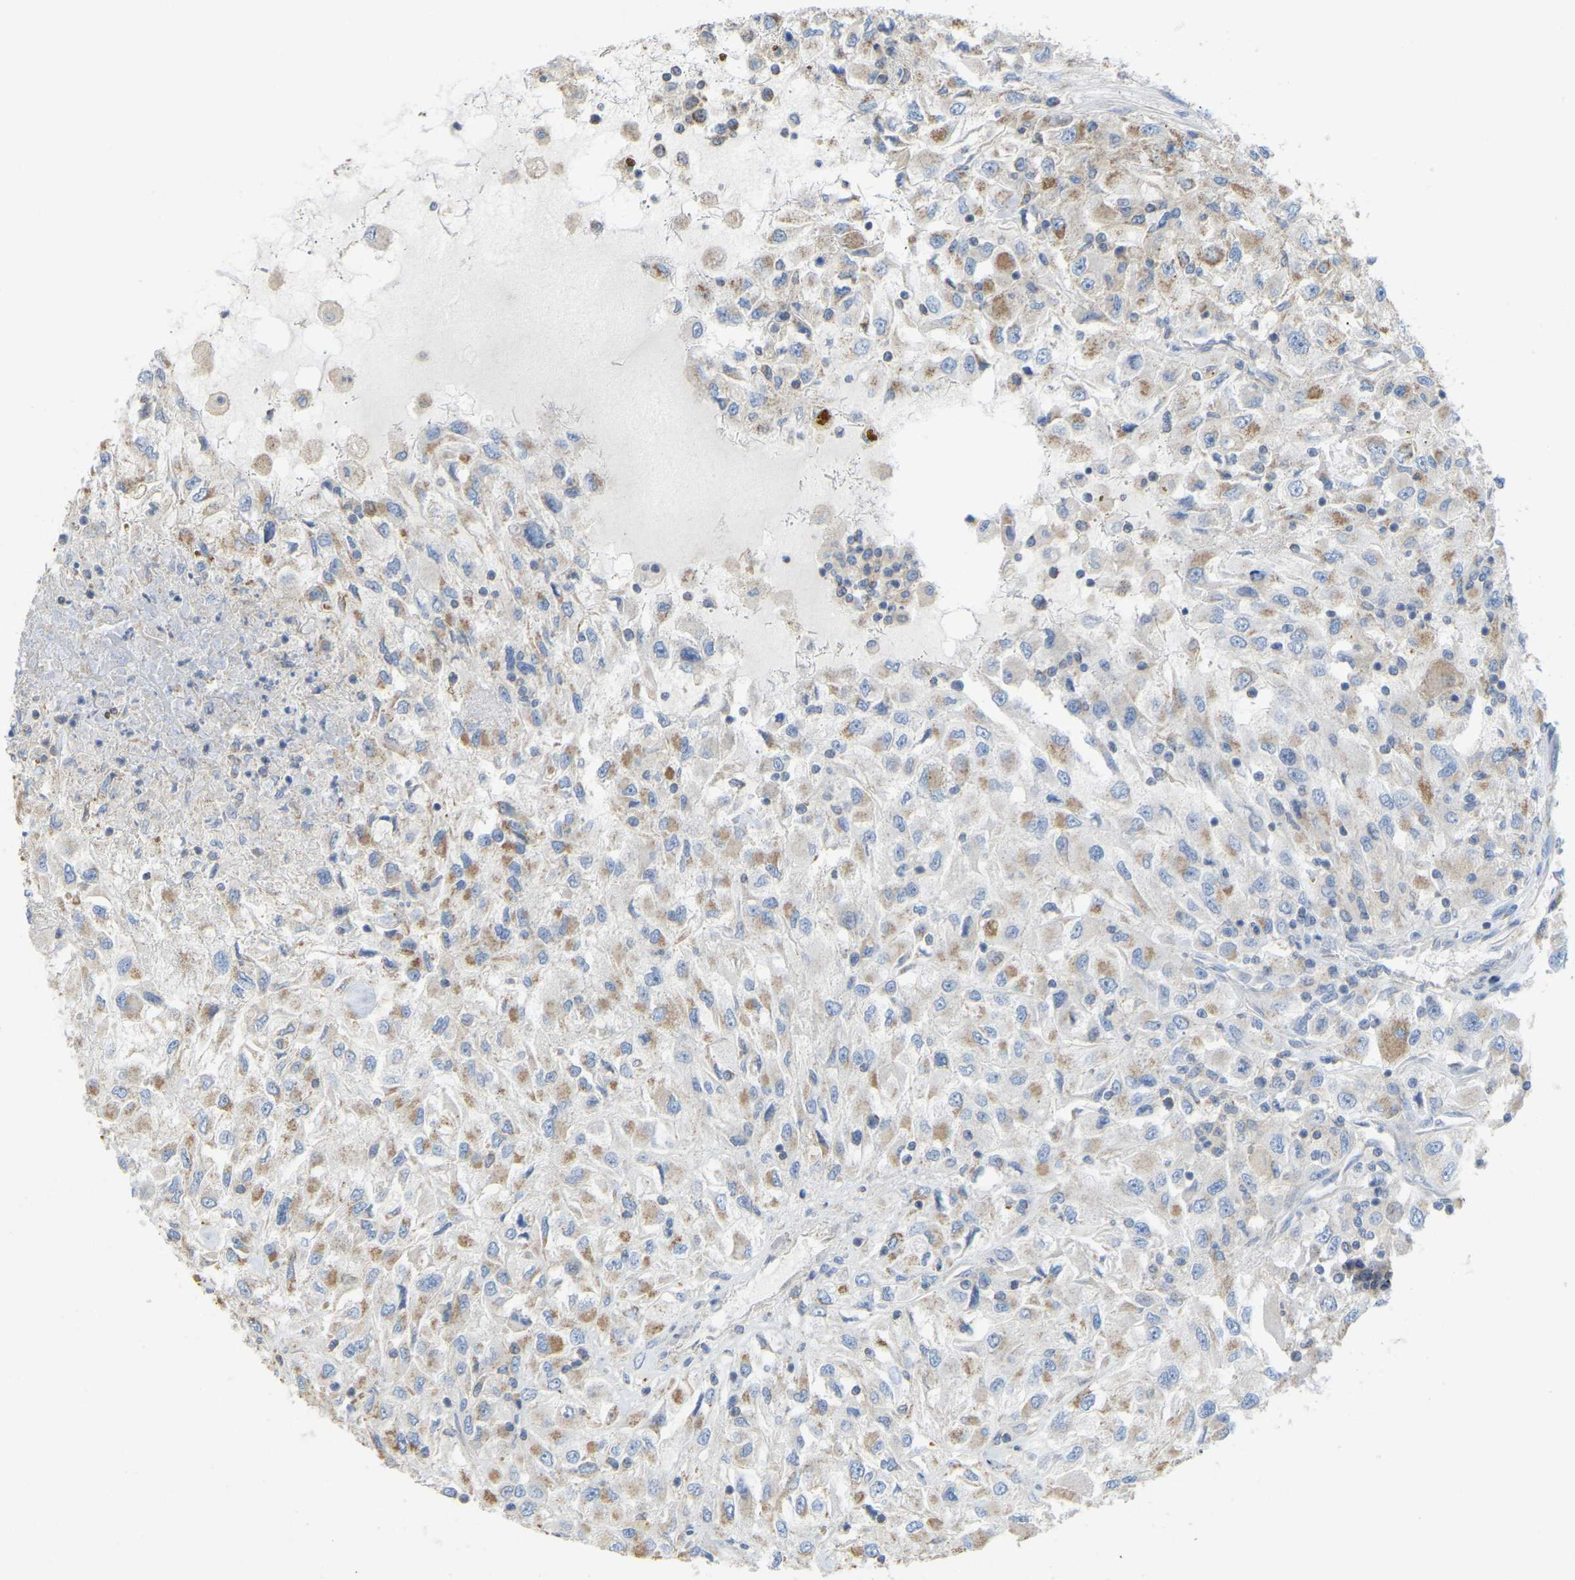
{"staining": {"intensity": "moderate", "quantity": "25%-75%", "location": "cytoplasmic/membranous"}, "tissue": "renal cancer", "cell_type": "Tumor cells", "image_type": "cancer", "snomed": [{"axis": "morphology", "description": "Adenocarcinoma, NOS"}, {"axis": "topography", "description": "Kidney"}], "caption": "Immunohistochemistry (IHC) photomicrograph of human renal cancer (adenocarcinoma) stained for a protein (brown), which shows medium levels of moderate cytoplasmic/membranous positivity in about 25%-75% of tumor cells.", "gene": "SERPINB5", "patient": {"sex": "female", "age": 52}}